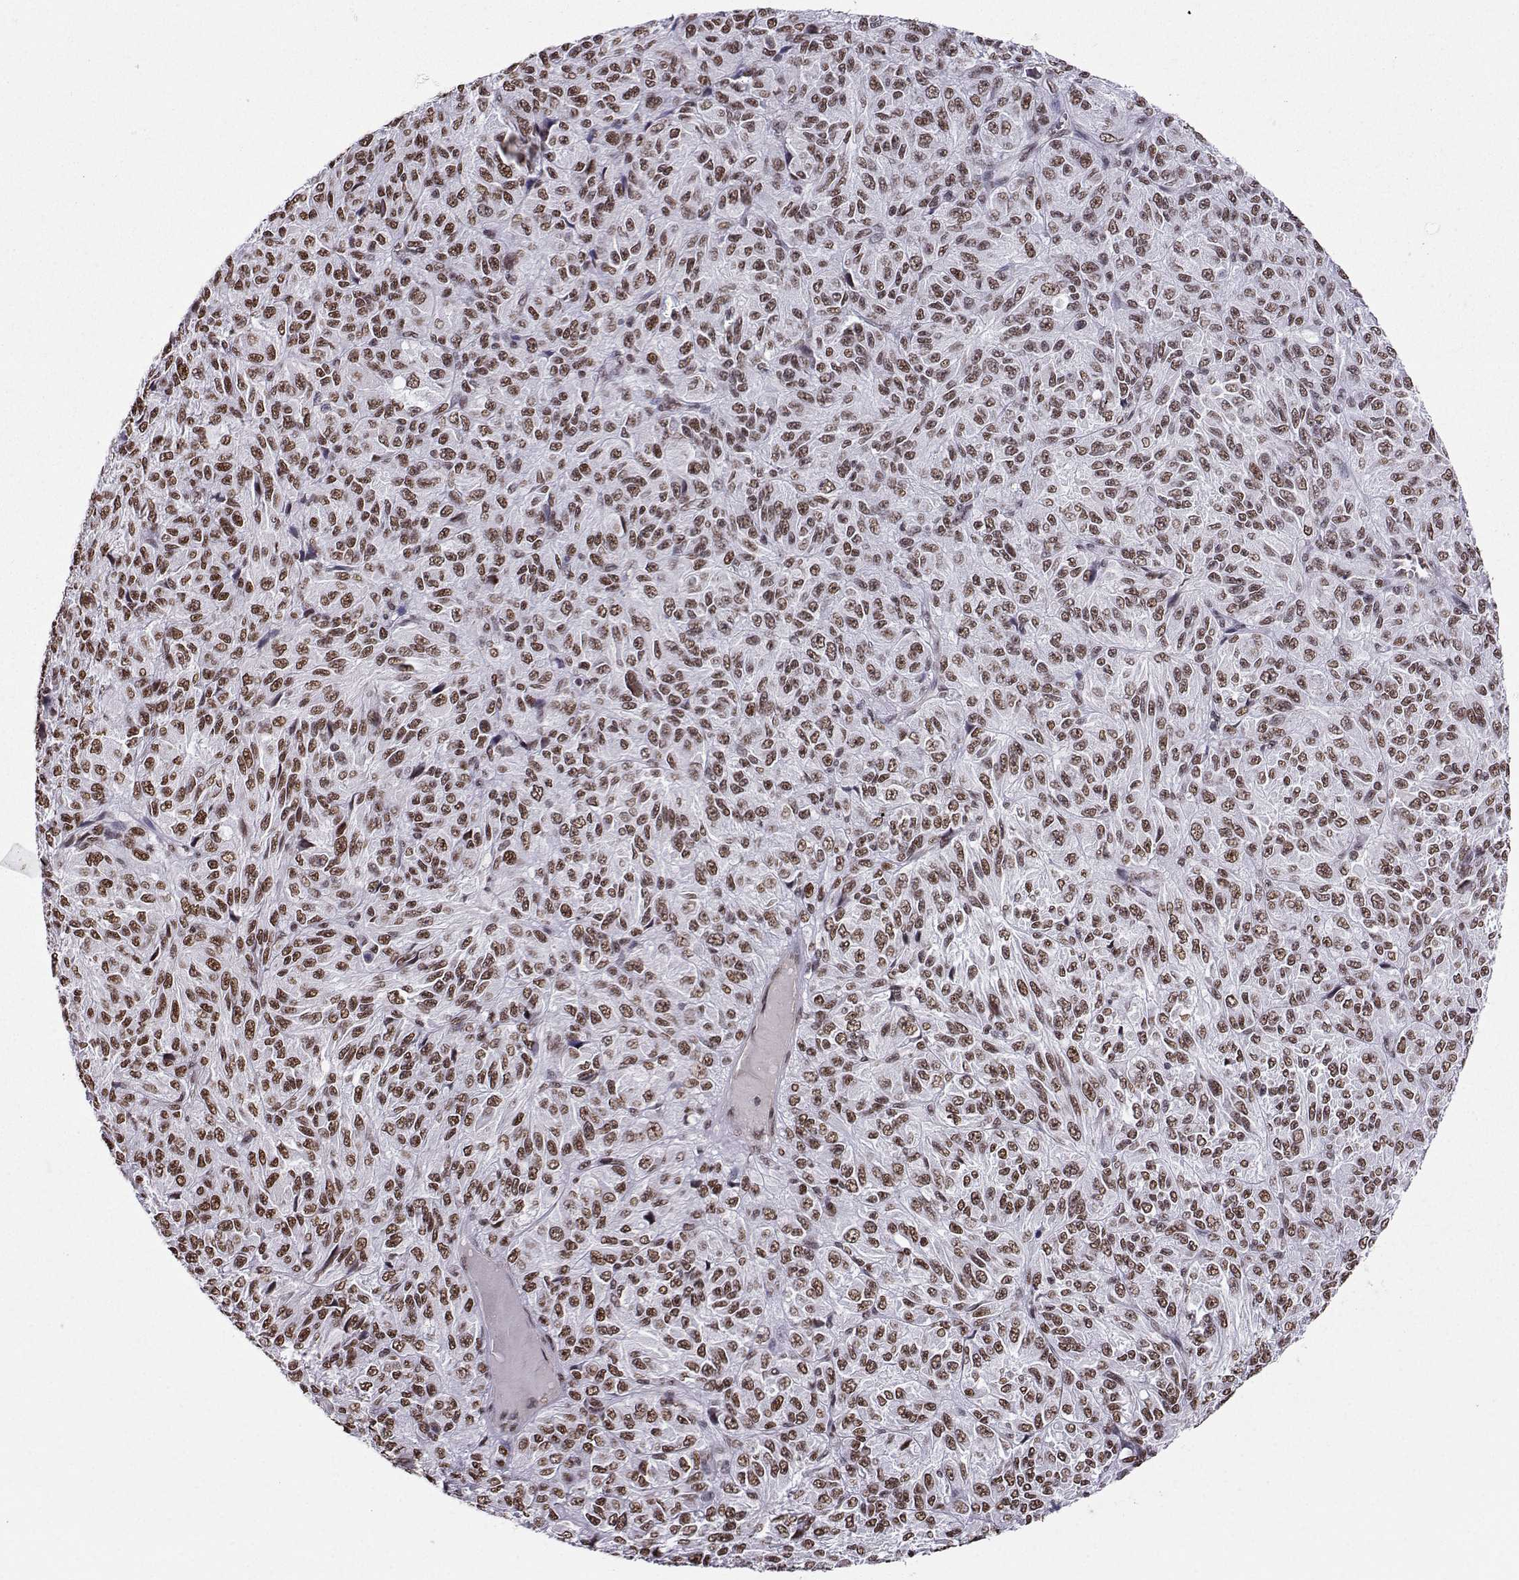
{"staining": {"intensity": "moderate", "quantity": ">75%", "location": "nuclear"}, "tissue": "melanoma", "cell_type": "Tumor cells", "image_type": "cancer", "snomed": [{"axis": "morphology", "description": "Malignant melanoma, Metastatic site"}, {"axis": "topography", "description": "Brain"}], "caption": "High-magnification brightfield microscopy of malignant melanoma (metastatic site) stained with DAB (brown) and counterstained with hematoxylin (blue). tumor cells exhibit moderate nuclear staining is seen in about>75% of cells. The staining was performed using DAB to visualize the protein expression in brown, while the nuclei were stained in blue with hematoxylin (Magnification: 20x).", "gene": "CCNK", "patient": {"sex": "female", "age": 56}}